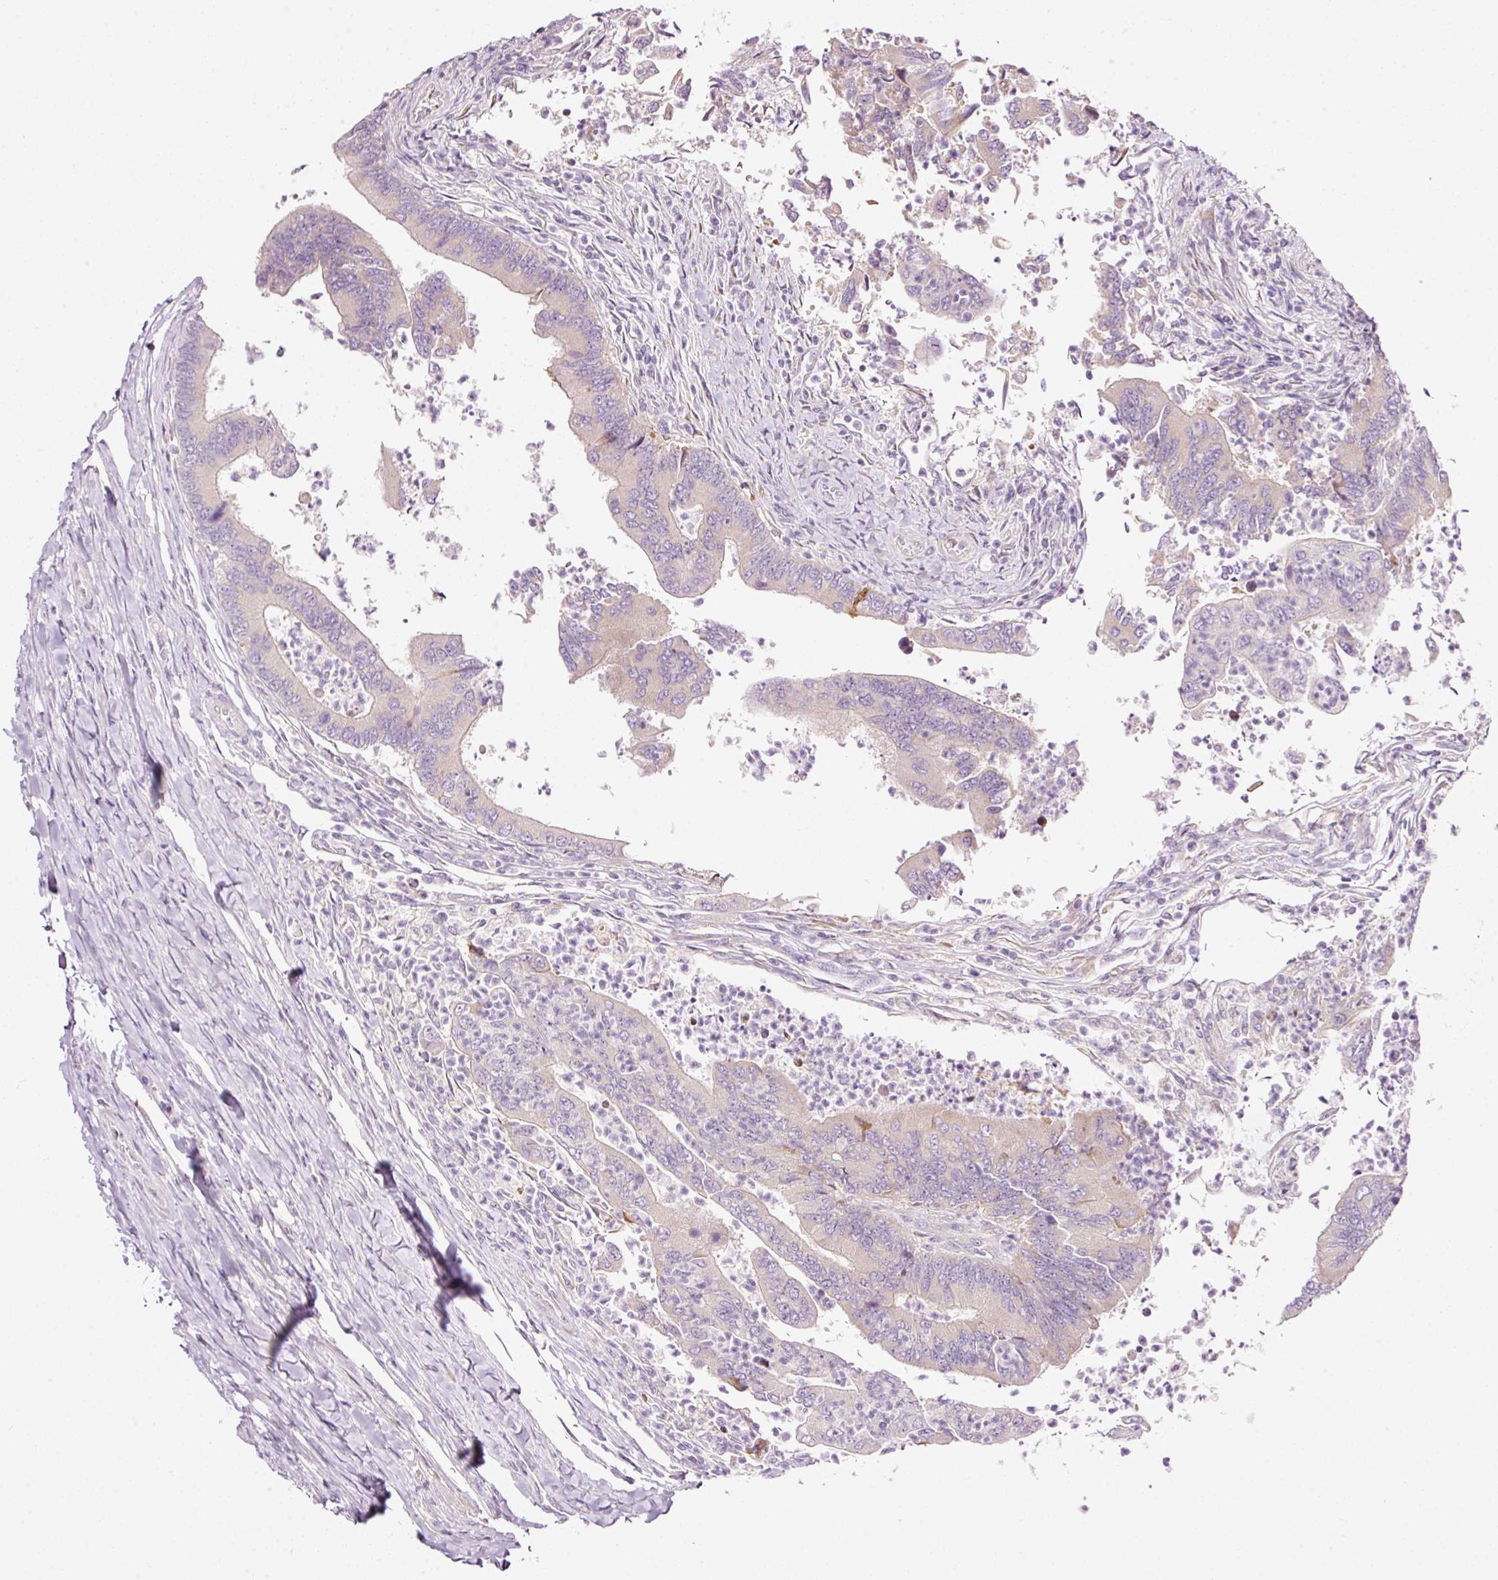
{"staining": {"intensity": "negative", "quantity": "none", "location": "none"}, "tissue": "colorectal cancer", "cell_type": "Tumor cells", "image_type": "cancer", "snomed": [{"axis": "morphology", "description": "Adenocarcinoma, NOS"}, {"axis": "topography", "description": "Colon"}], "caption": "This is a photomicrograph of immunohistochemistry (IHC) staining of adenocarcinoma (colorectal), which shows no staining in tumor cells.", "gene": "RSPO2", "patient": {"sex": "female", "age": 67}}